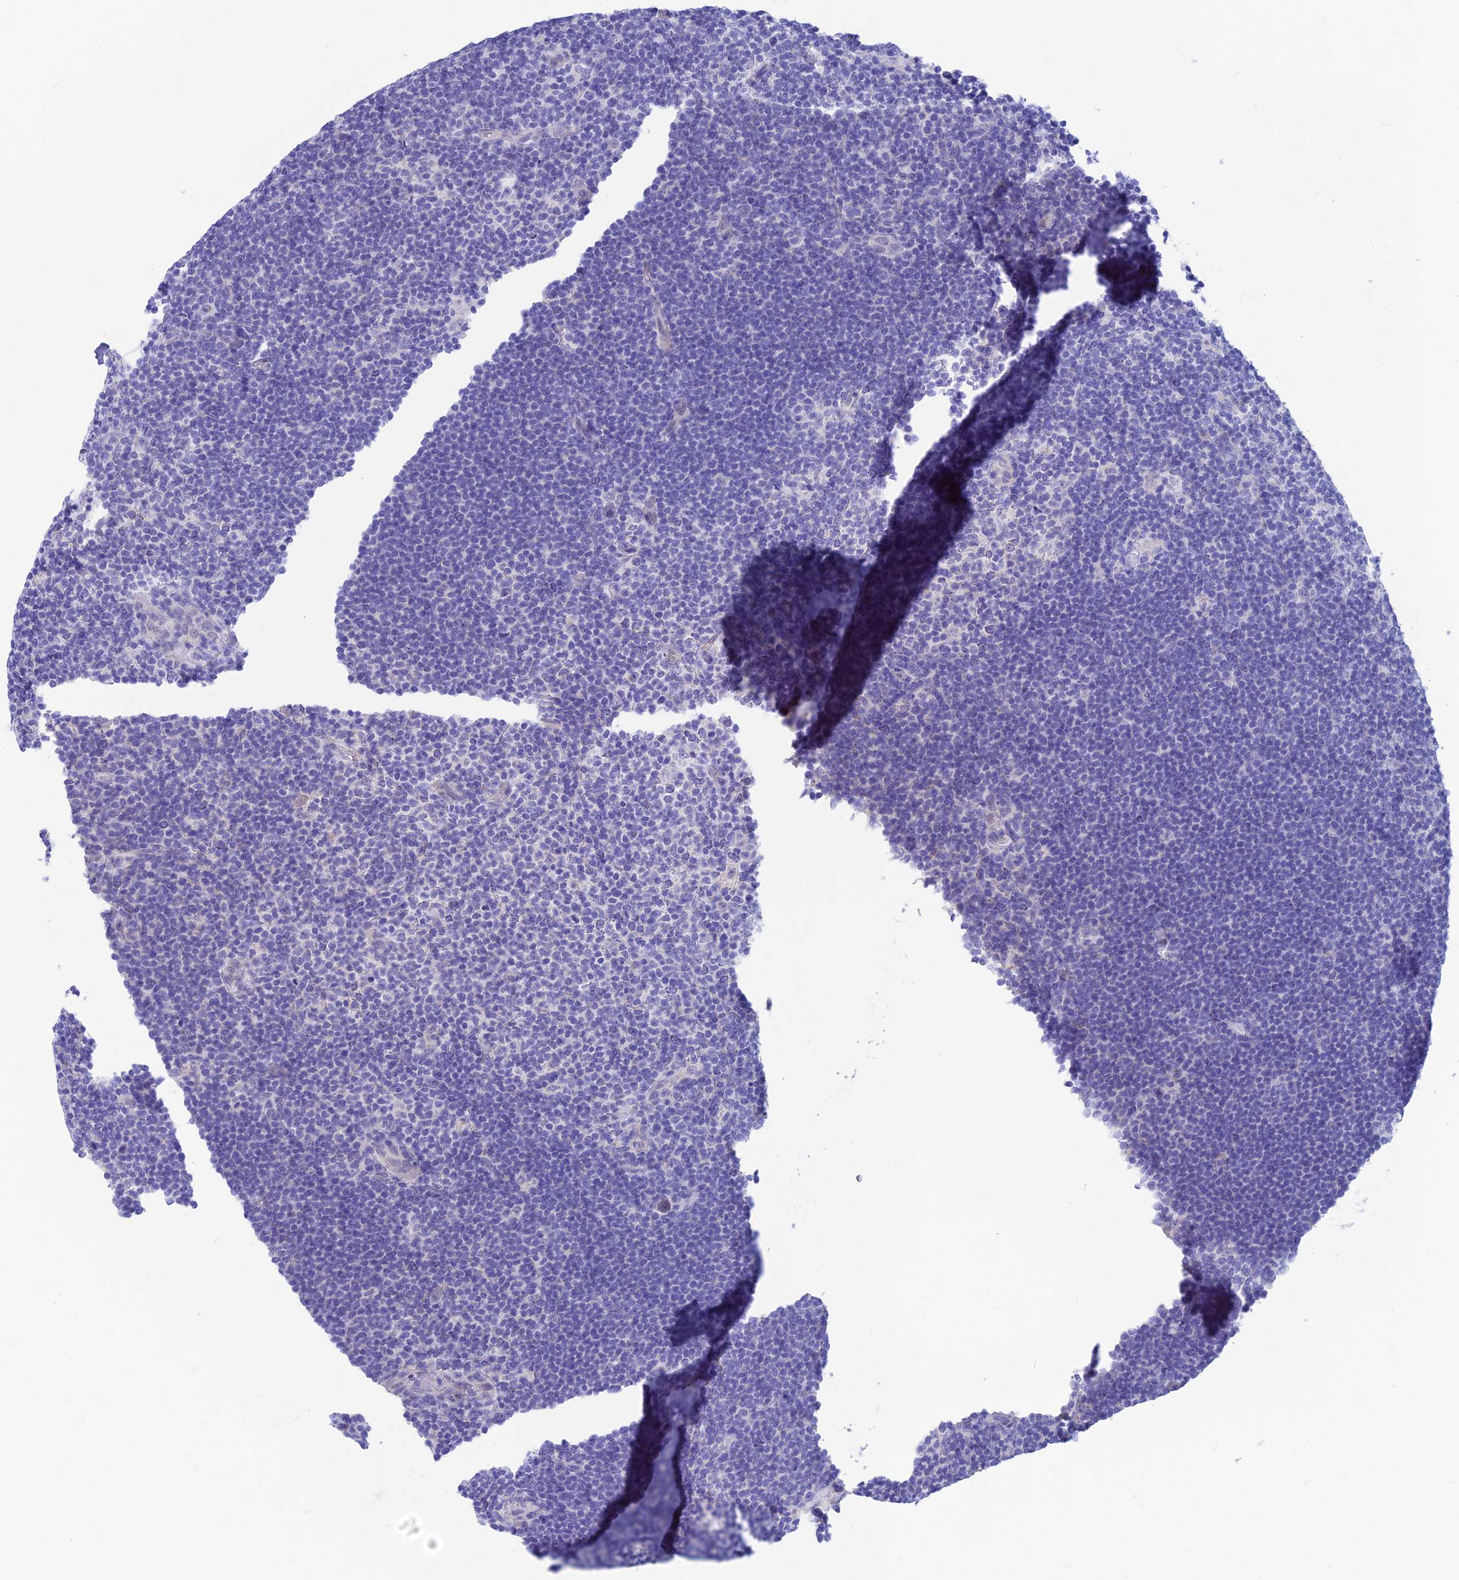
{"staining": {"intensity": "negative", "quantity": "none", "location": "none"}, "tissue": "lymphoma", "cell_type": "Tumor cells", "image_type": "cancer", "snomed": [{"axis": "morphology", "description": "Hodgkin's disease, NOS"}, {"axis": "topography", "description": "Lymph node"}], "caption": "The image shows no staining of tumor cells in Hodgkin's disease. (DAB (3,3'-diaminobenzidine) IHC, high magnification).", "gene": "GNGT2", "patient": {"sex": "female", "age": 57}}